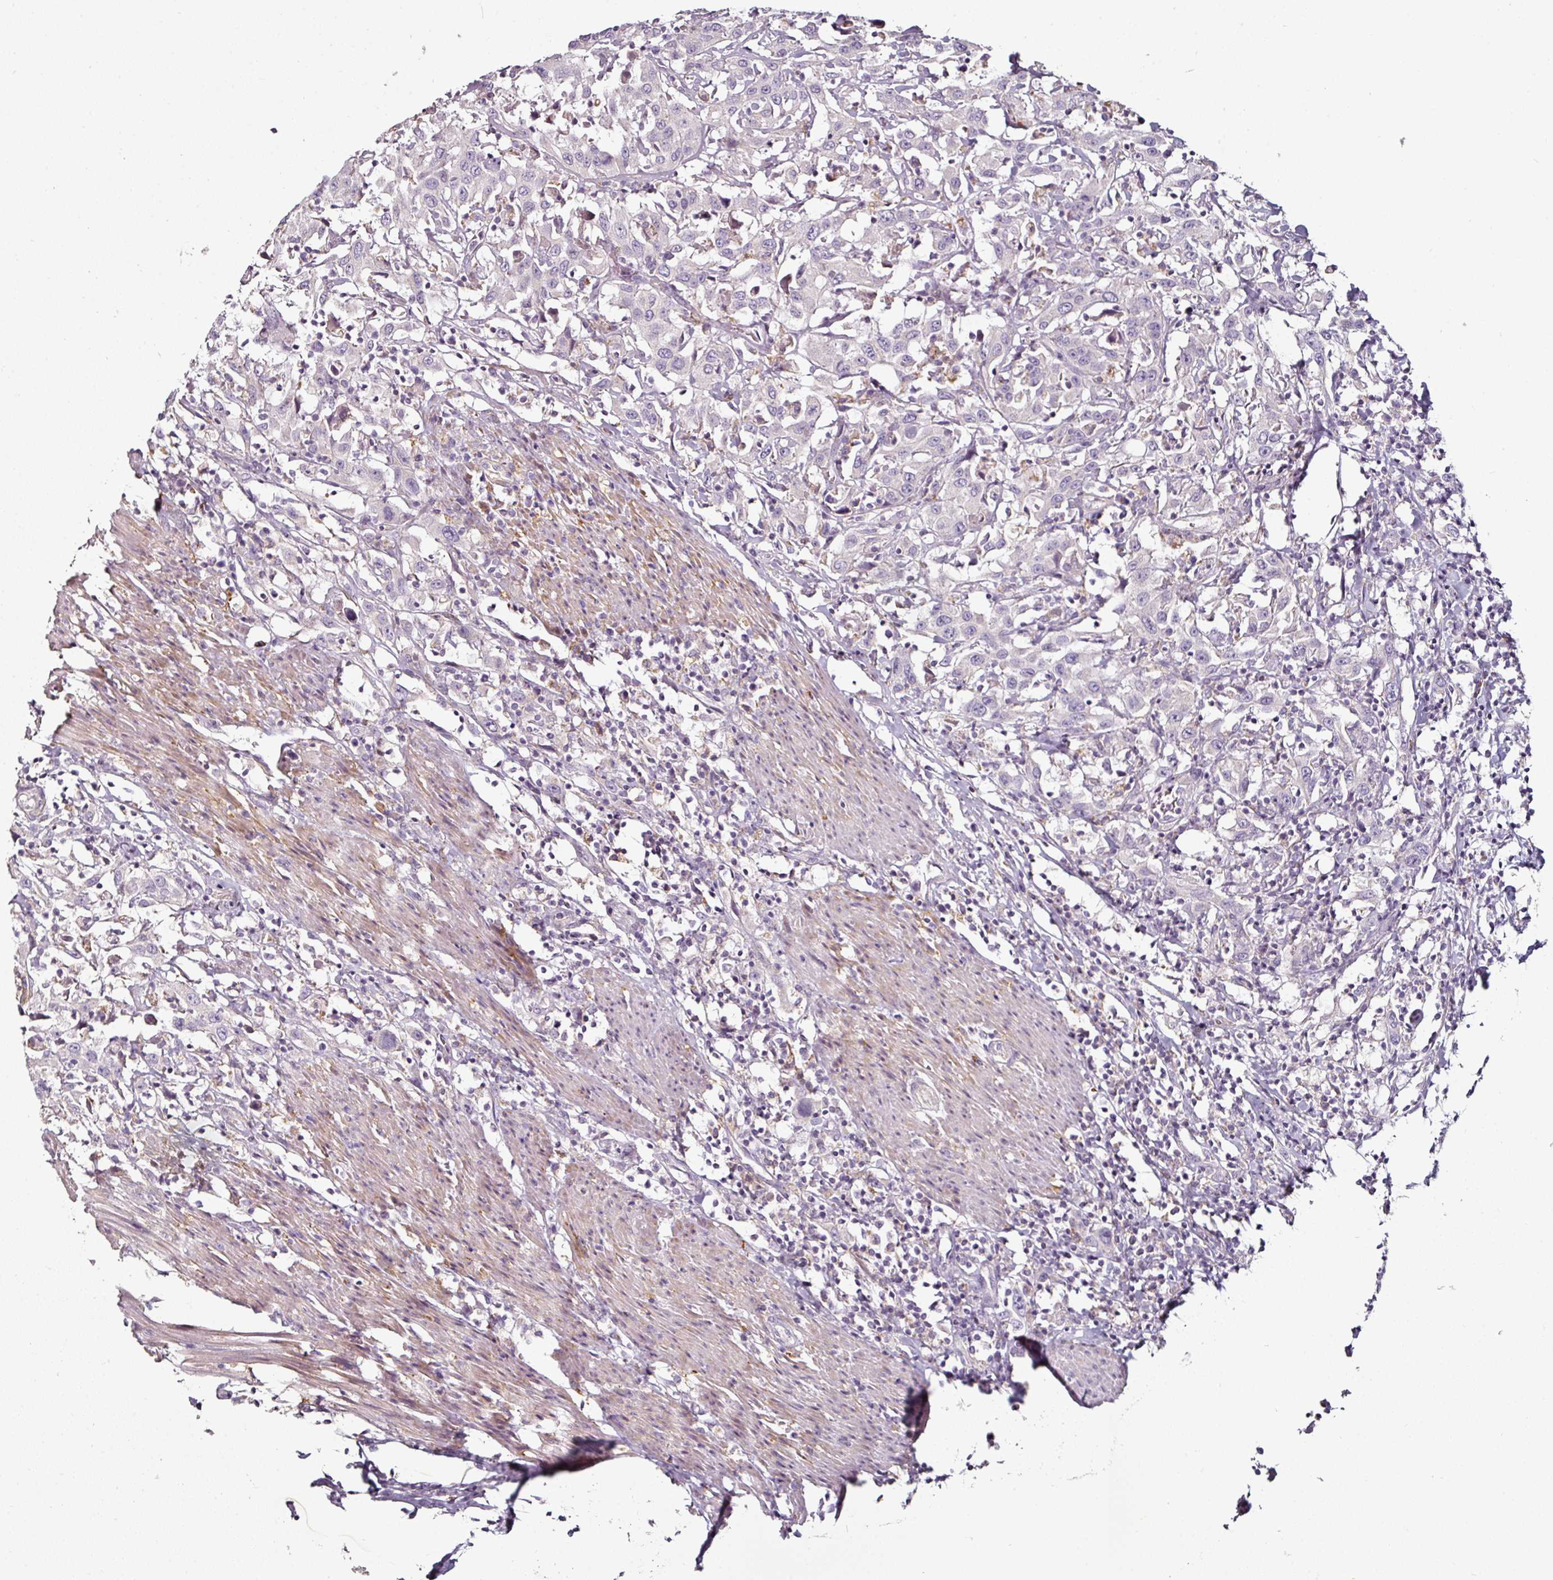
{"staining": {"intensity": "negative", "quantity": "none", "location": "none"}, "tissue": "urothelial cancer", "cell_type": "Tumor cells", "image_type": "cancer", "snomed": [{"axis": "morphology", "description": "Urothelial carcinoma, High grade"}, {"axis": "topography", "description": "Urinary bladder"}], "caption": "Immunohistochemistry (IHC) of urothelial cancer exhibits no positivity in tumor cells.", "gene": "CAP2", "patient": {"sex": "male", "age": 61}}